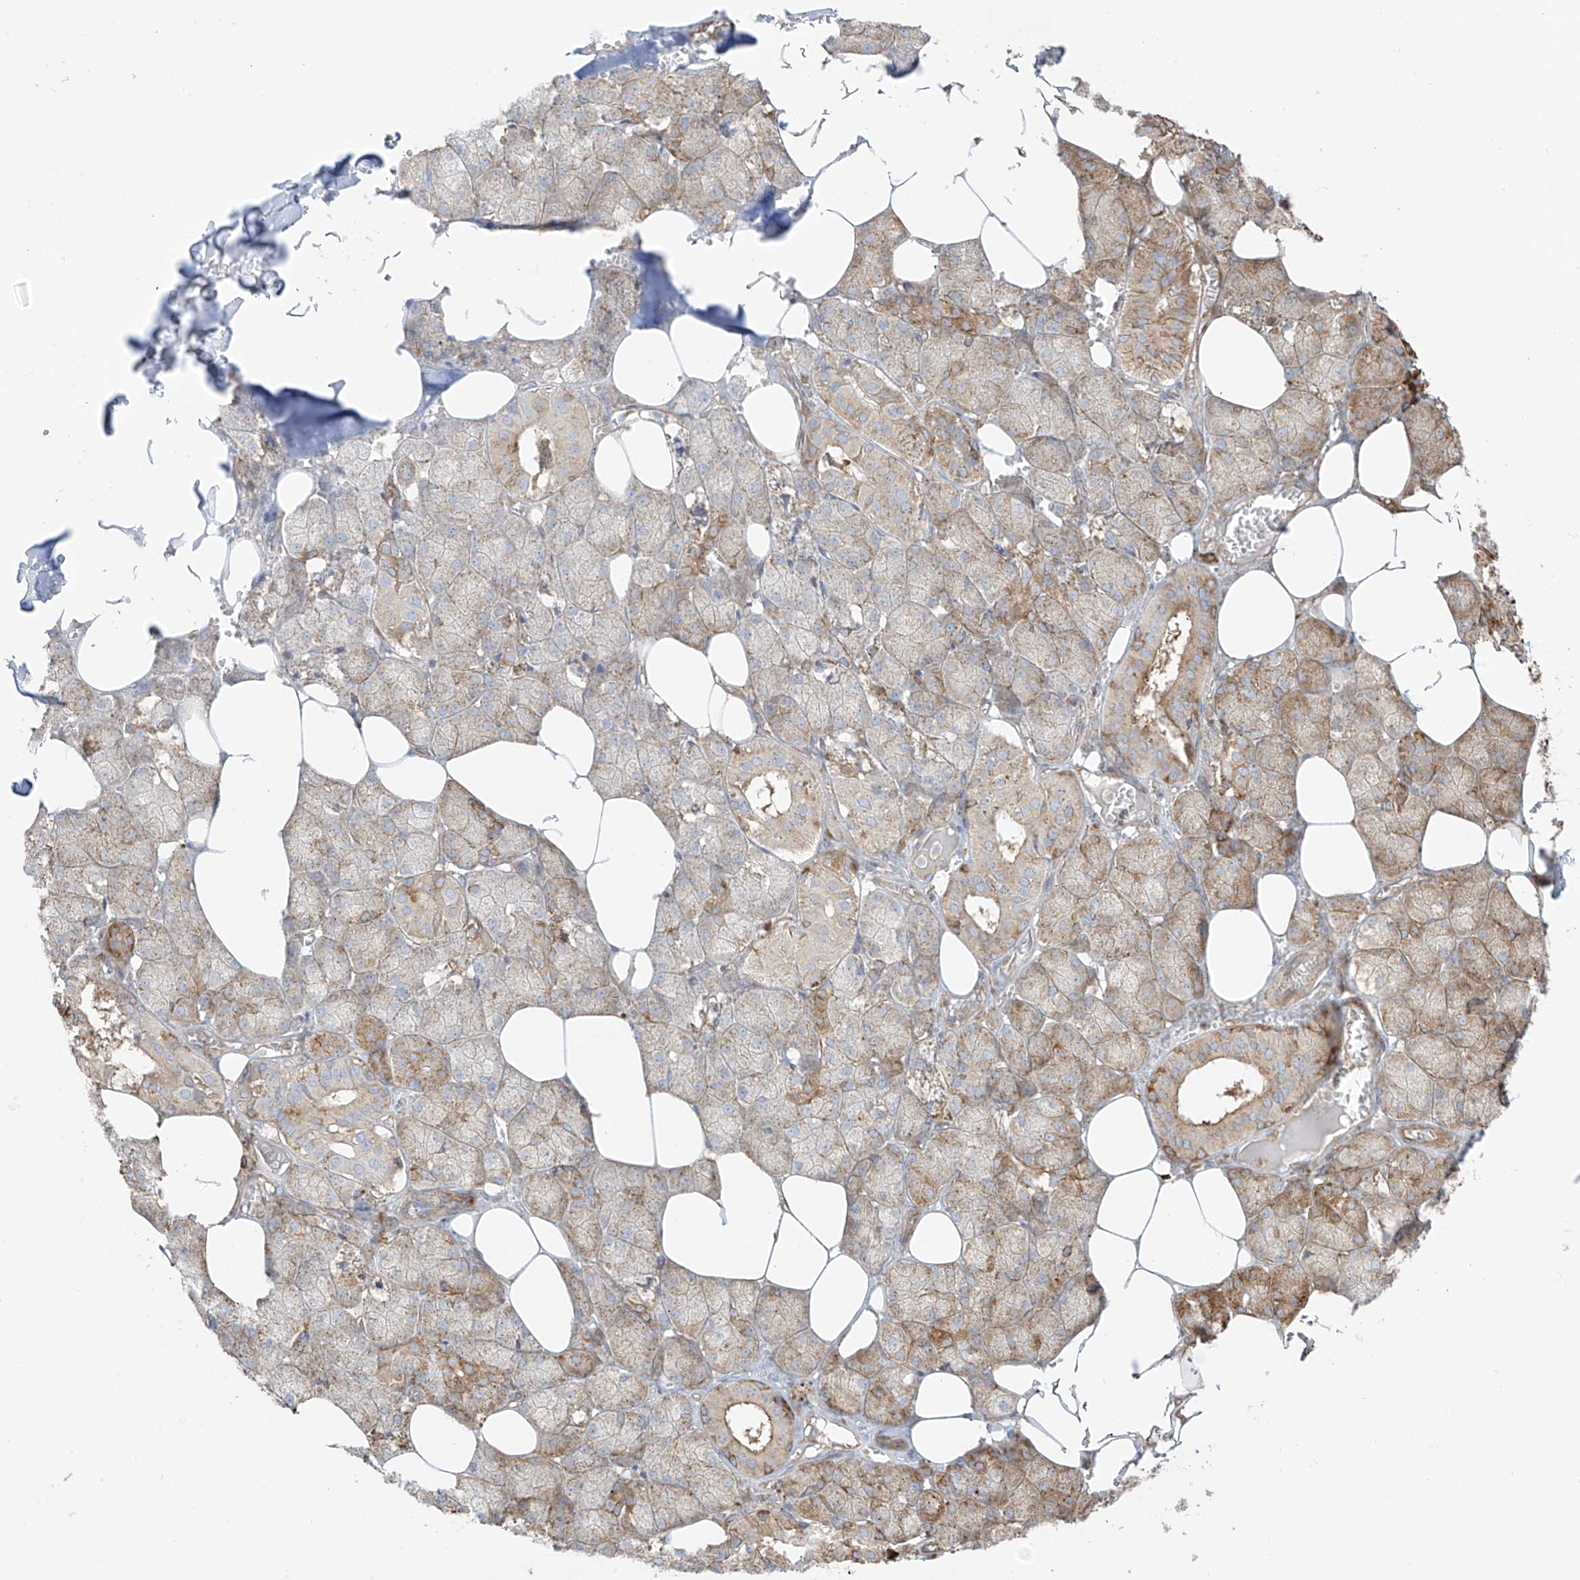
{"staining": {"intensity": "moderate", "quantity": "25%-75%", "location": "cytoplasmic/membranous"}, "tissue": "salivary gland", "cell_type": "Glandular cells", "image_type": "normal", "snomed": [{"axis": "morphology", "description": "Normal tissue, NOS"}, {"axis": "topography", "description": "Salivary gland"}], "caption": "This histopathology image exhibits IHC staining of normal human salivary gland, with medium moderate cytoplasmic/membranous expression in about 25%-75% of glandular cells.", "gene": "XKR3", "patient": {"sex": "male", "age": 62}}